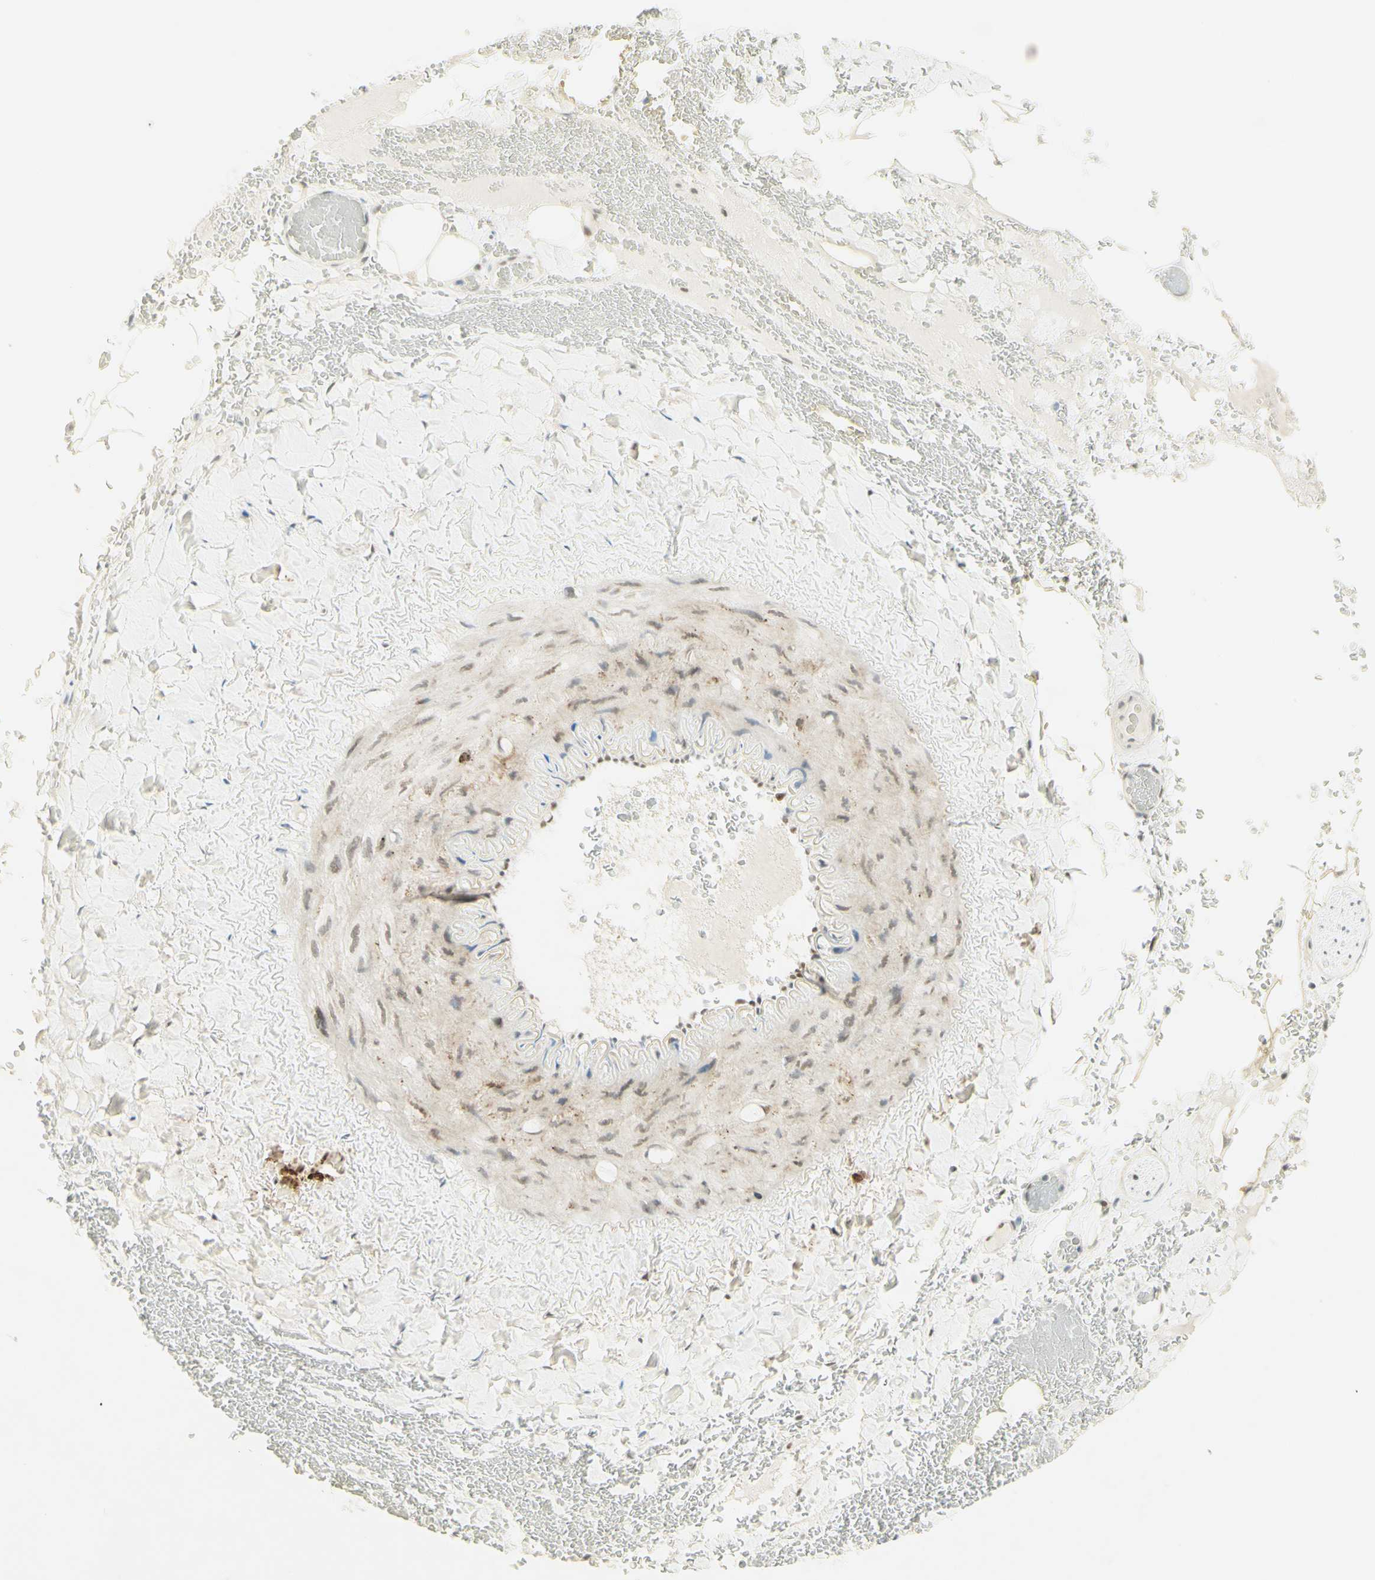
{"staining": {"intensity": "negative", "quantity": "none", "location": "none"}, "tissue": "adipose tissue", "cell_type": "Adipocytes", "image_type": "normal", "snomed": [{"axis": "morphology", "description": "Normal tissue, NOS"}, {"axis": "topography", "description": "Peripheral nerve tissue"}], "caption": "The photomicrograph exhibits no staining of adipocytes in normal adipose tissue.", "gene": "PMS2", "patient": {"sex": "male", "age": 70}}